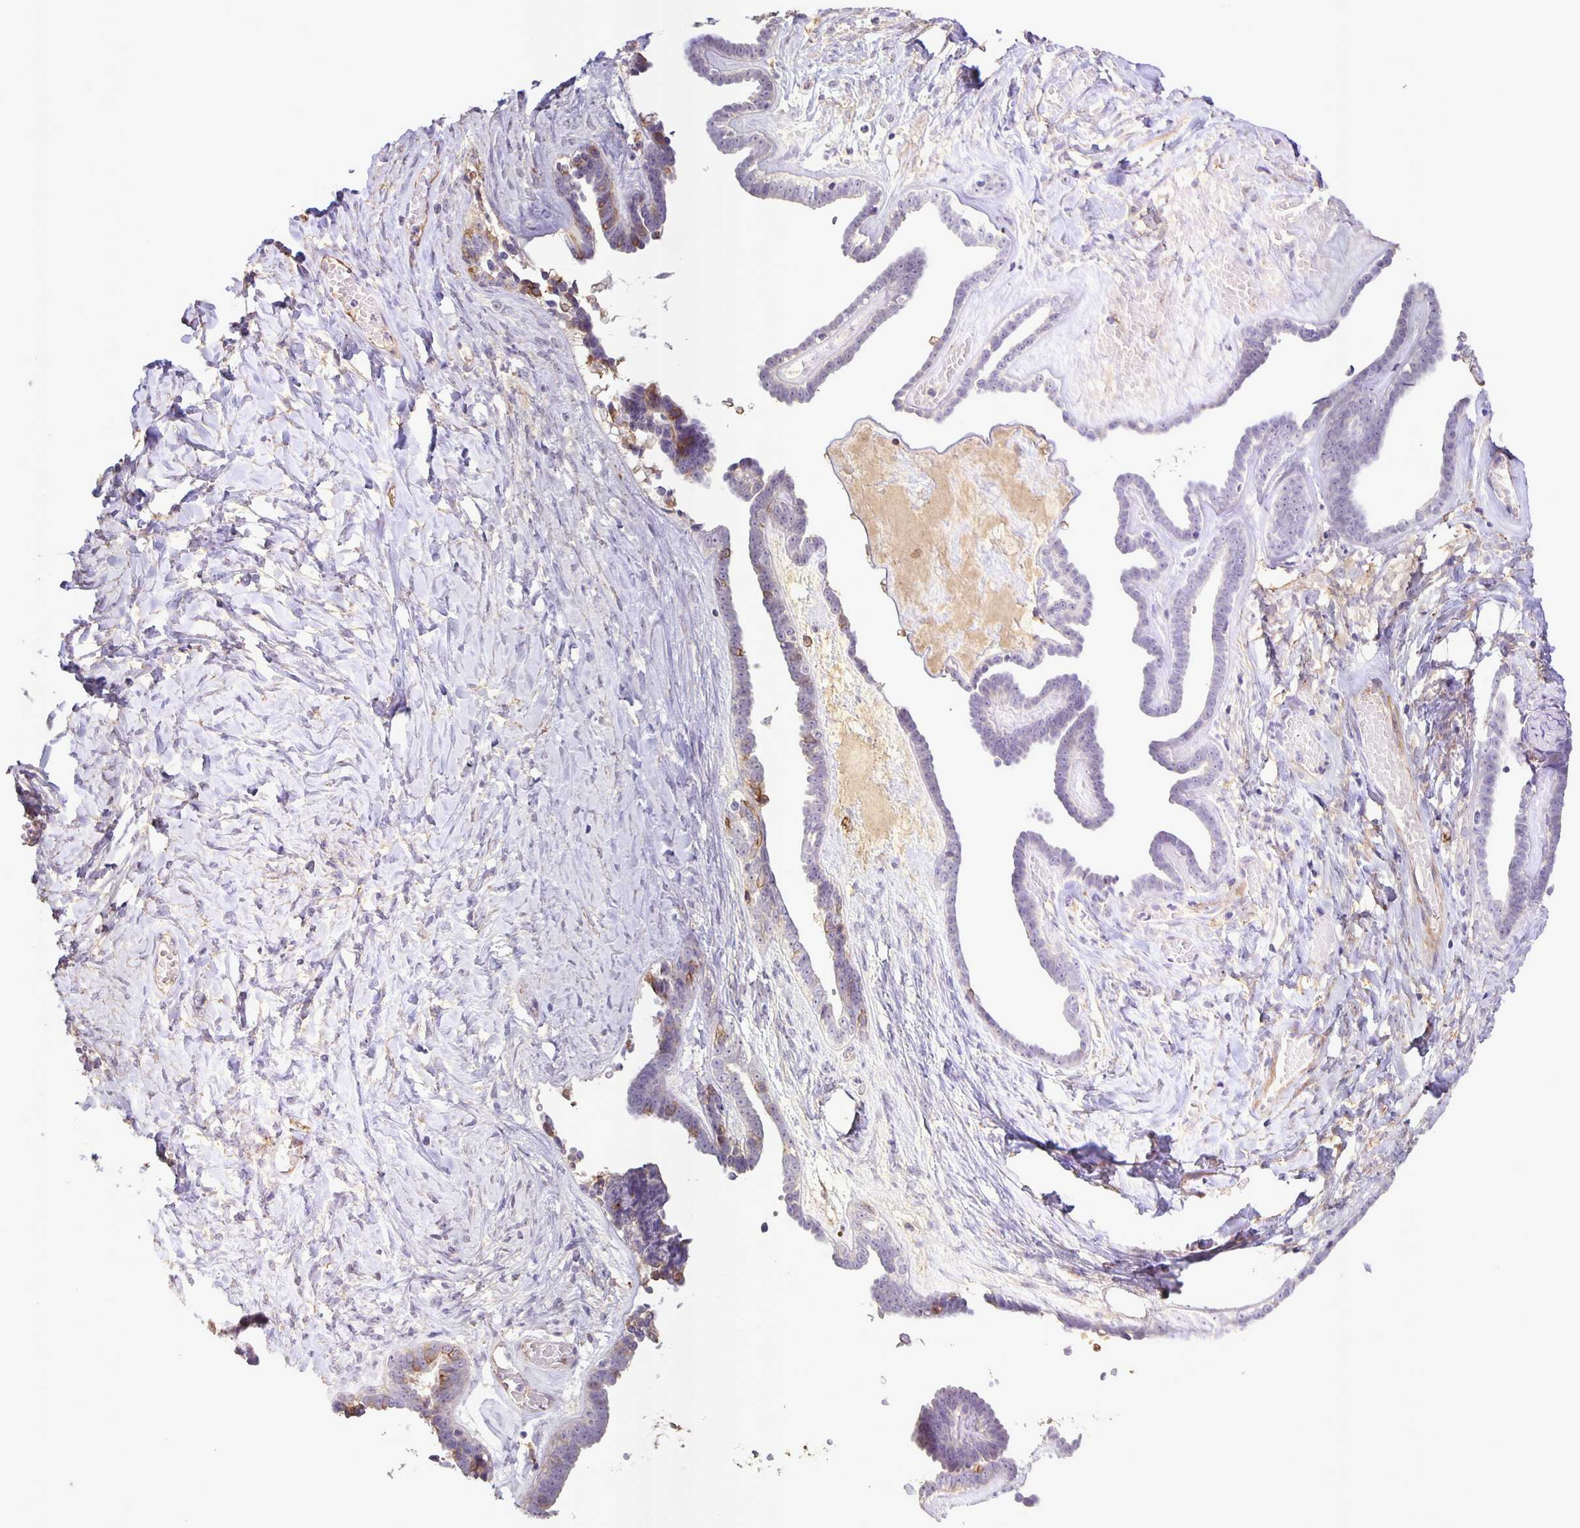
{"staining": {"intensity": "negative", "quantity": "none", "location": "none"}, "tissue": "ovarian cancer", "cell_type": "Tumor cells", "image_type": "cancer", "snomed": [{"axis": "morphology", "description": "Cystadenocarcinoma, serous, NOS"}, {"axis": "topography", "description": "Ovary"}], "caption": "DAB immunohistochemical staining of human serous cystadenocarcinoma (ovarian) displays no significant staining in tumor cells.", "gene": "SRCIN1", "patient": {"sex": "female", "age": 71}}